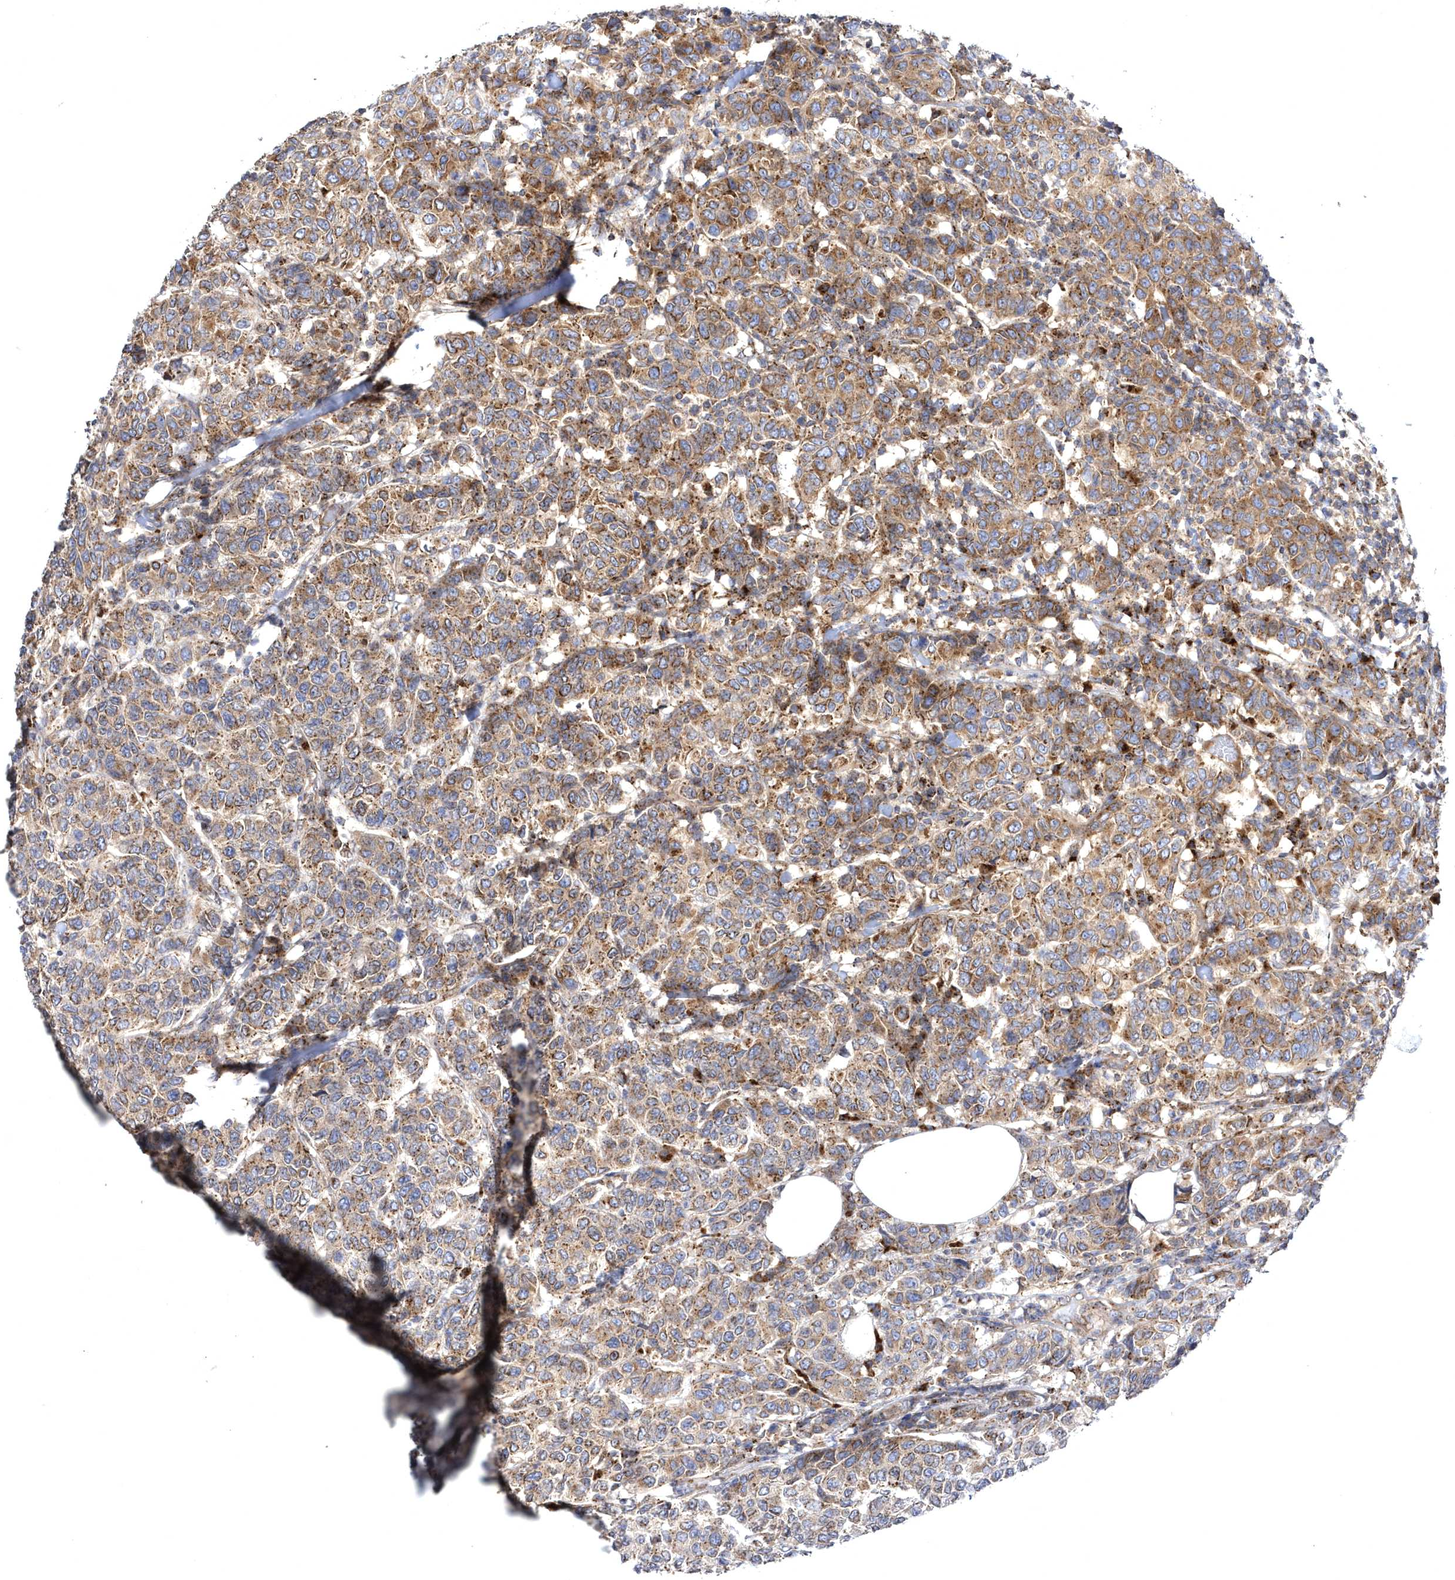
{"staining": {"intensity": "moderate", "quantity": ">75%", "location": "cytoplasmic/membranous"}, "tissue": "breast cancer", "cell_type": "Tumor cells", "image_type": "cancer", "snomed": [{"axis": "morphology", "description": "Duct carcinoma"}, {"axis": "topography", "description": "Breast"}], "caption": "IHC of breast cancer (invasive ductal carcinoma) shows medium levels of moderate cytoplasmic/membranous expression in approximately >75% of tumor cells. The staining is performed using DAB brown chromogen to label protein expression. The nuclei are counter-stained blue using hematoxylin.", "gene": "COPB2", "patient": {"sex": "female", "age": 55}}